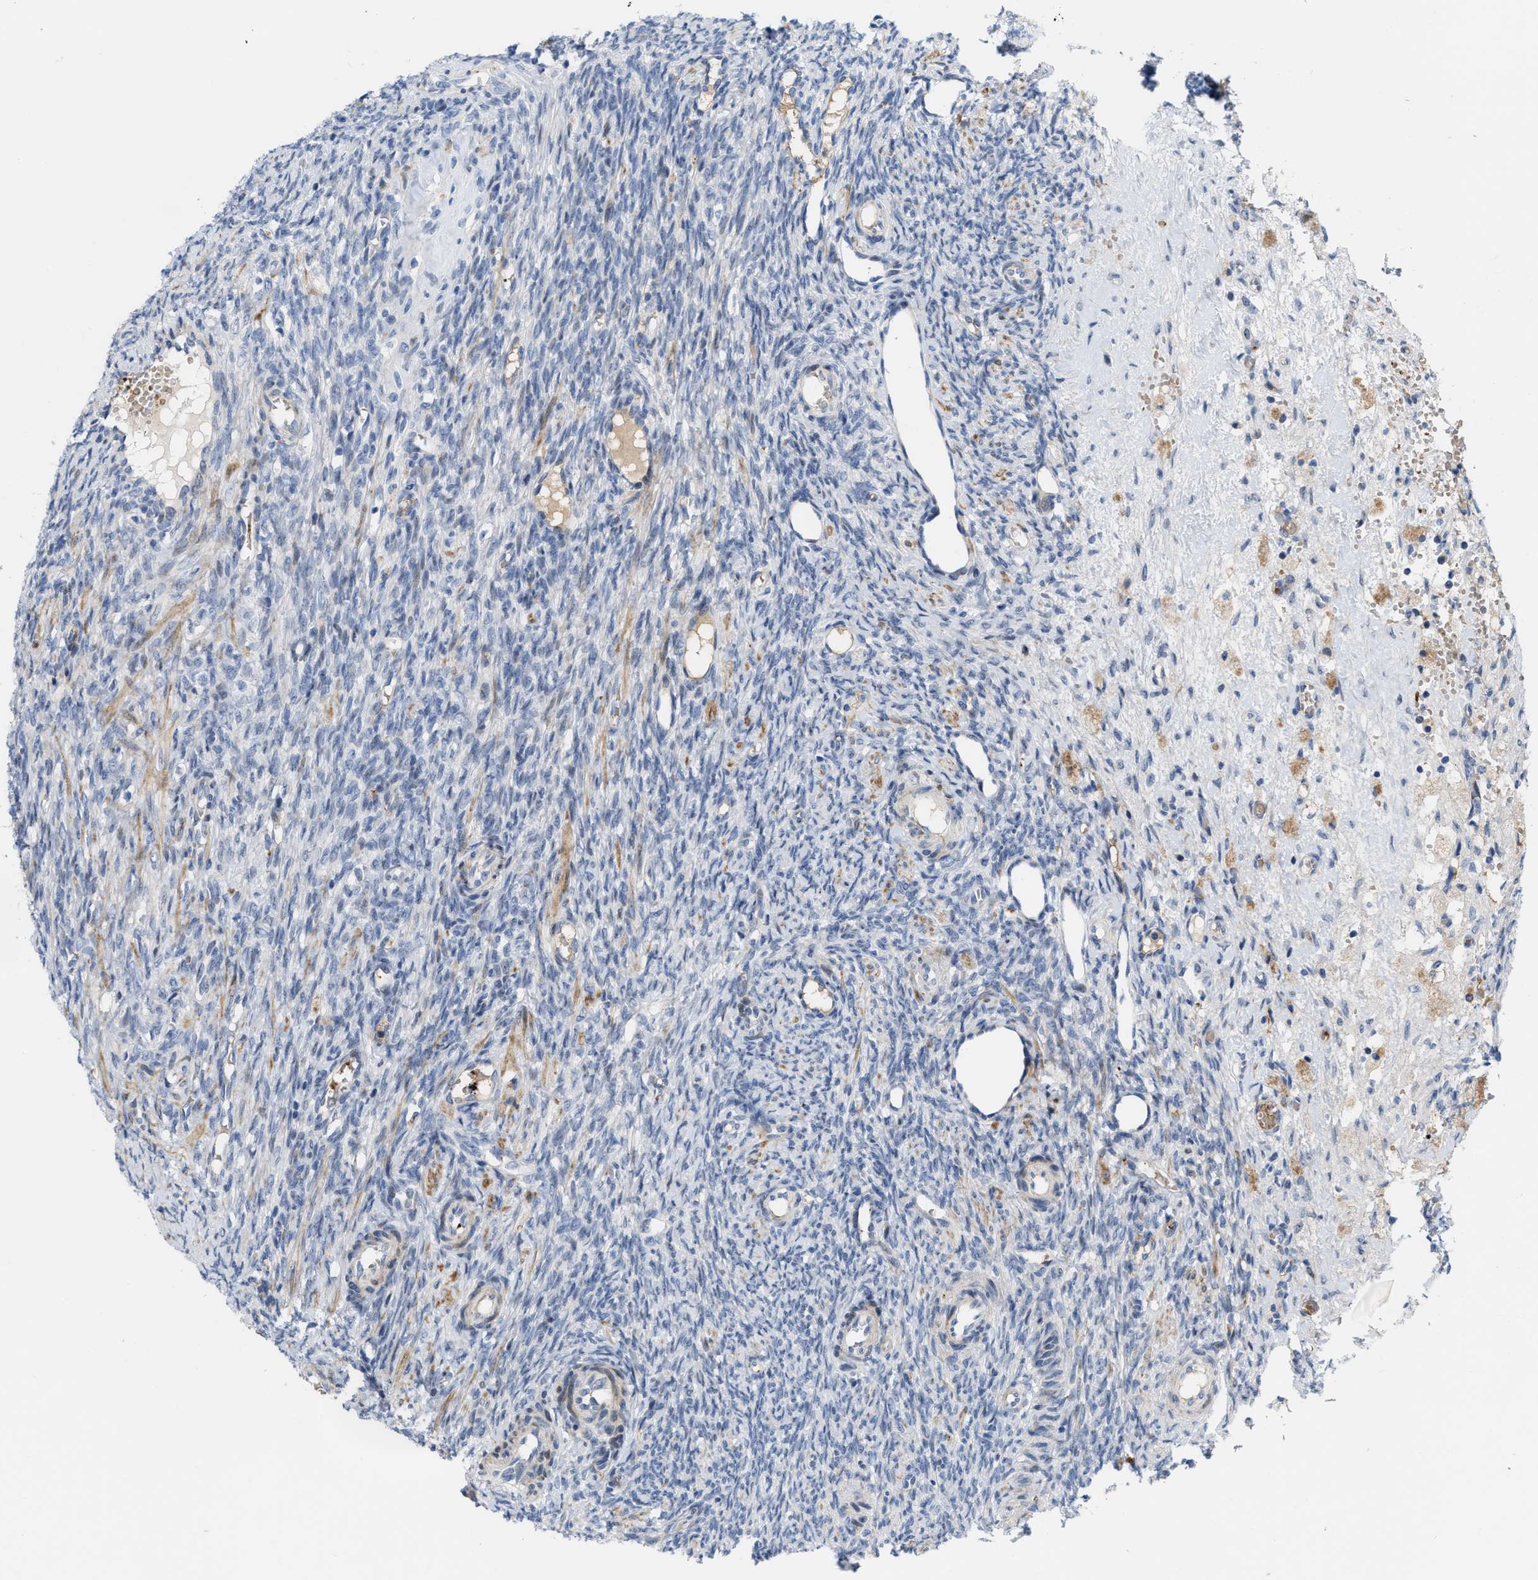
{"staining": {"intensity": "moderate", "quantity": "<25%", "location": "nuclear"}, "tissue": "ovary", "cell_type": "Follicle cells", "image_type": "normal", "snomed": [{"axis": "morphology", "description": "Normal tissue, NOS"}, {"axis": "topography", "description": "Ovary"}], "caption": "A brown stain highlights moderate nuclear staining of a protein in follicle cells of unremarkable ovary. (DAB (3,3'-diaminobenzidine) IHC, brown staining for protein, blue staining for nuclei).", "gene": "POLR1F", "patient": {"sex": "female", "age": 41}}